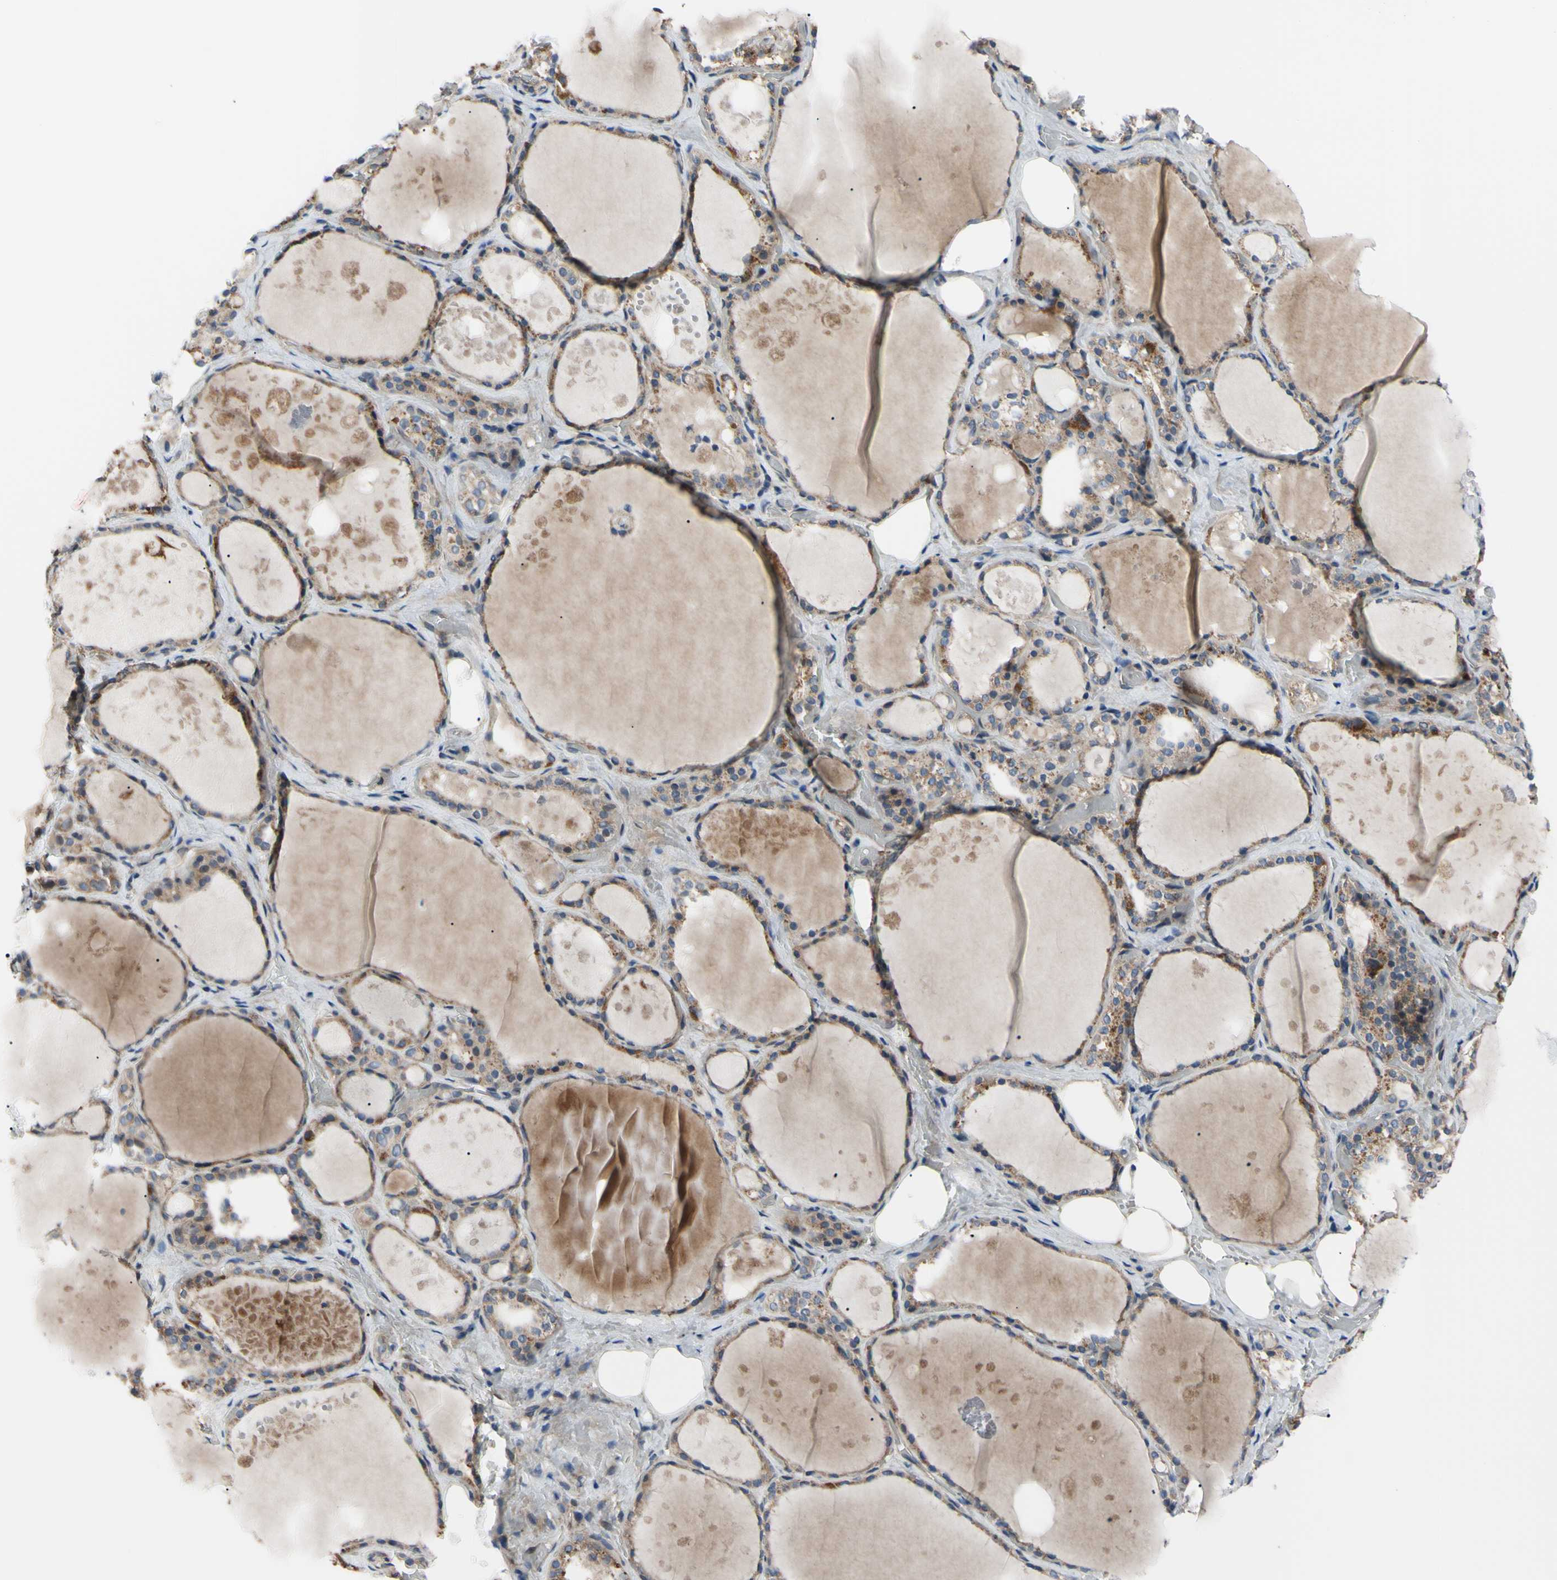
{"staining": {"intensity": "moderate", "quantity": ">75%", "location": "cytoplasmic/membranous"}, "tissue": "thyroid gland", "cell_type": "Glandular cells", "image_type": "normal", "snomed": [{"axis": "morphology", "description": "Normal tissue, NOS"}, {"axis": "topography", "description": "Thyroid gland"}], "caption": "The immunohistochemical stain shows moderate cytoplasmic/membranous staining in glandular cells of benign thyroid gland.", "gene": "SVIL", "patient": {"sex": "male", "age": 61}}